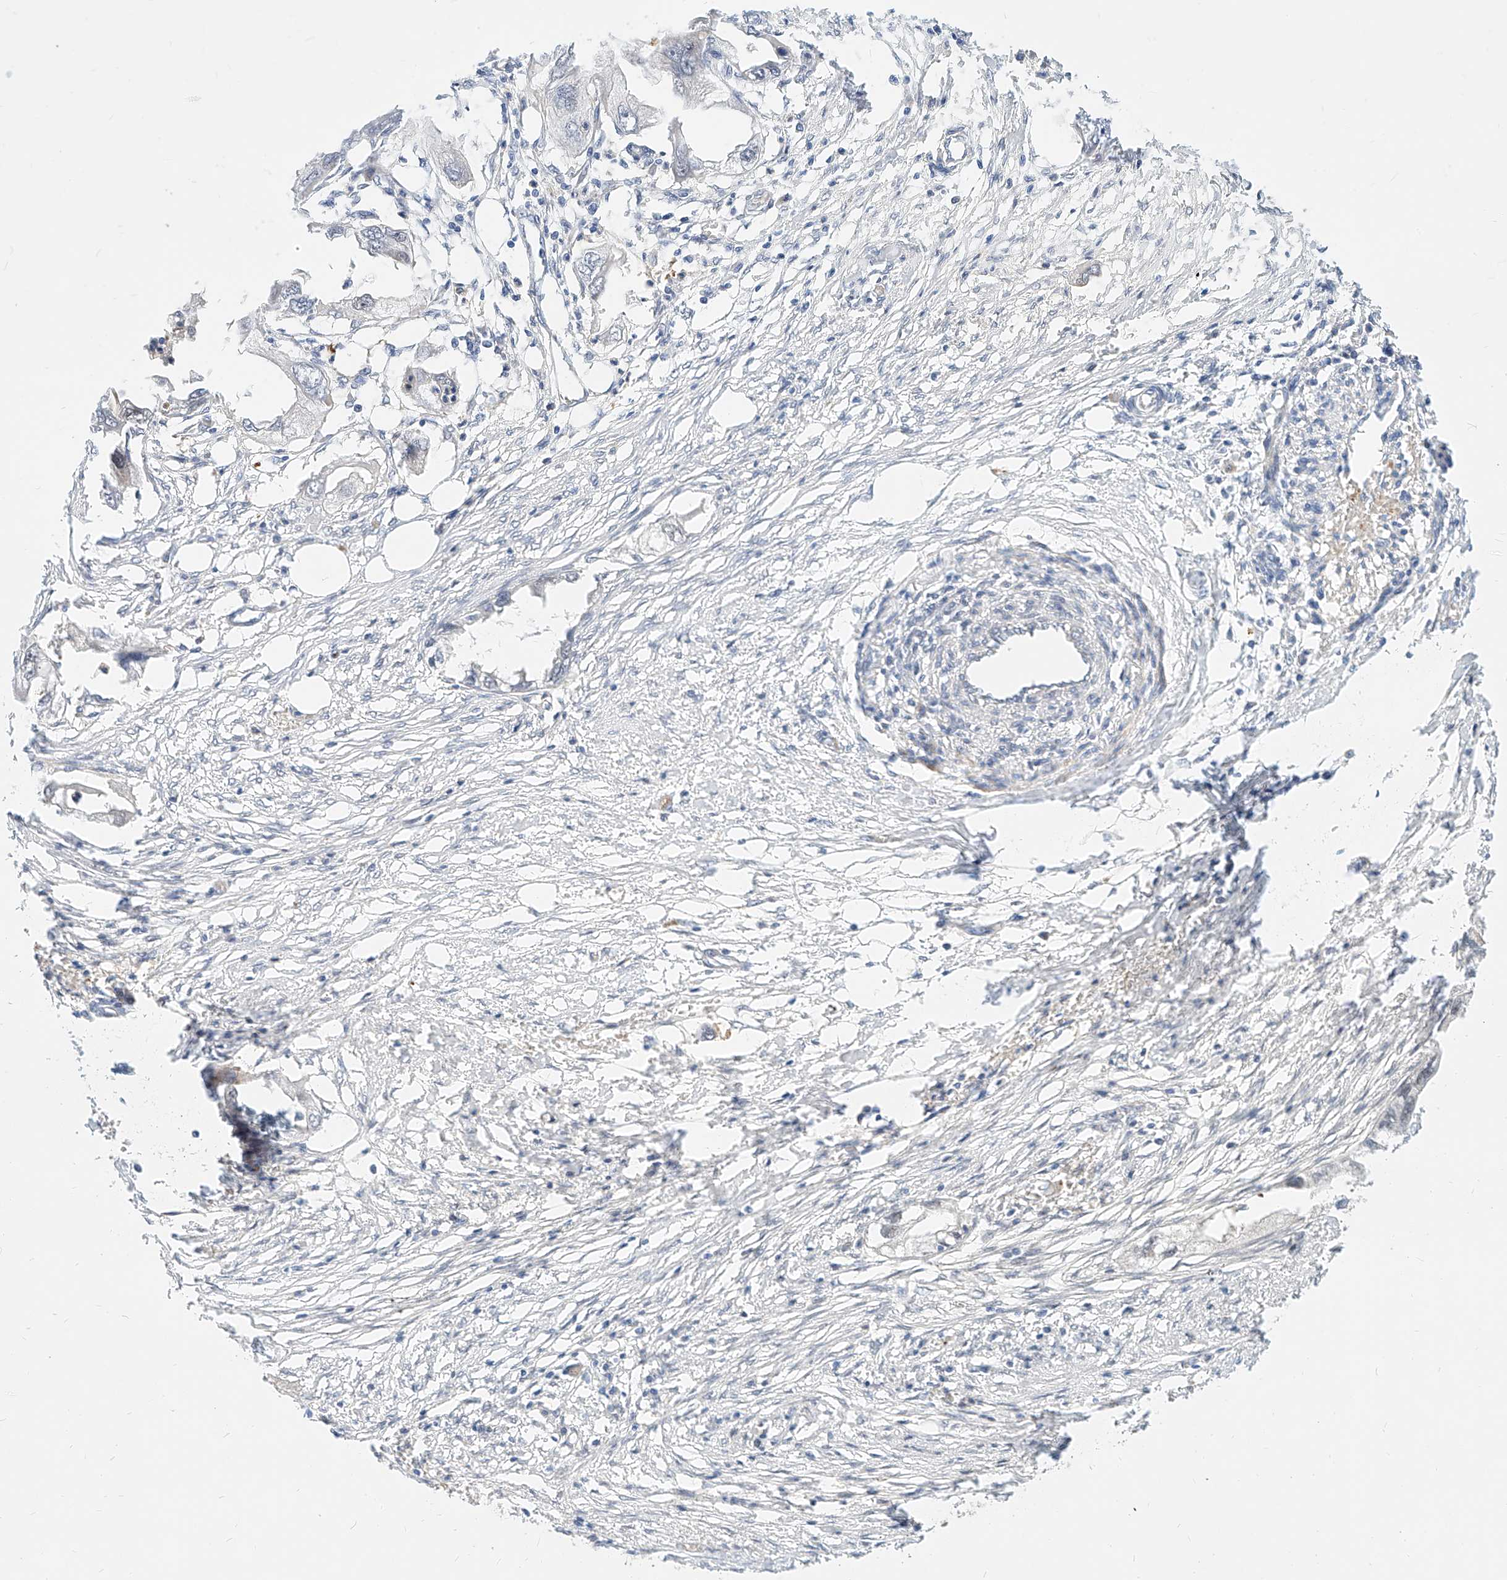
{"staining": {"intensity": "negative", "quantity": "none", "location": "none"}, "tissue": "endometrial cancer", "cell_type": "Tumor cells", "image_type": "cancer", "snomed": [{"axis": "morphology", "description": "Adenocarcinoma, NOS"}, {"axis": "morphology", "description": "Adenocarcinoma, metastatic, NOS"}, {"axis": "topography", "description": "Adipose tissue"}, {"axis": "topography", "description": "Endometrium"}], "caption": "High magnification brightfield microscopy of endometrial cancer (adenocarcinoma) stained with DAB (3,3'-diaminobenzidine) (brown) and counterstained with hematoxylin (blue): tumor cells show no significant expression.", "gene": "CBX8", "patient": {"sex": "female", "age": 67}}